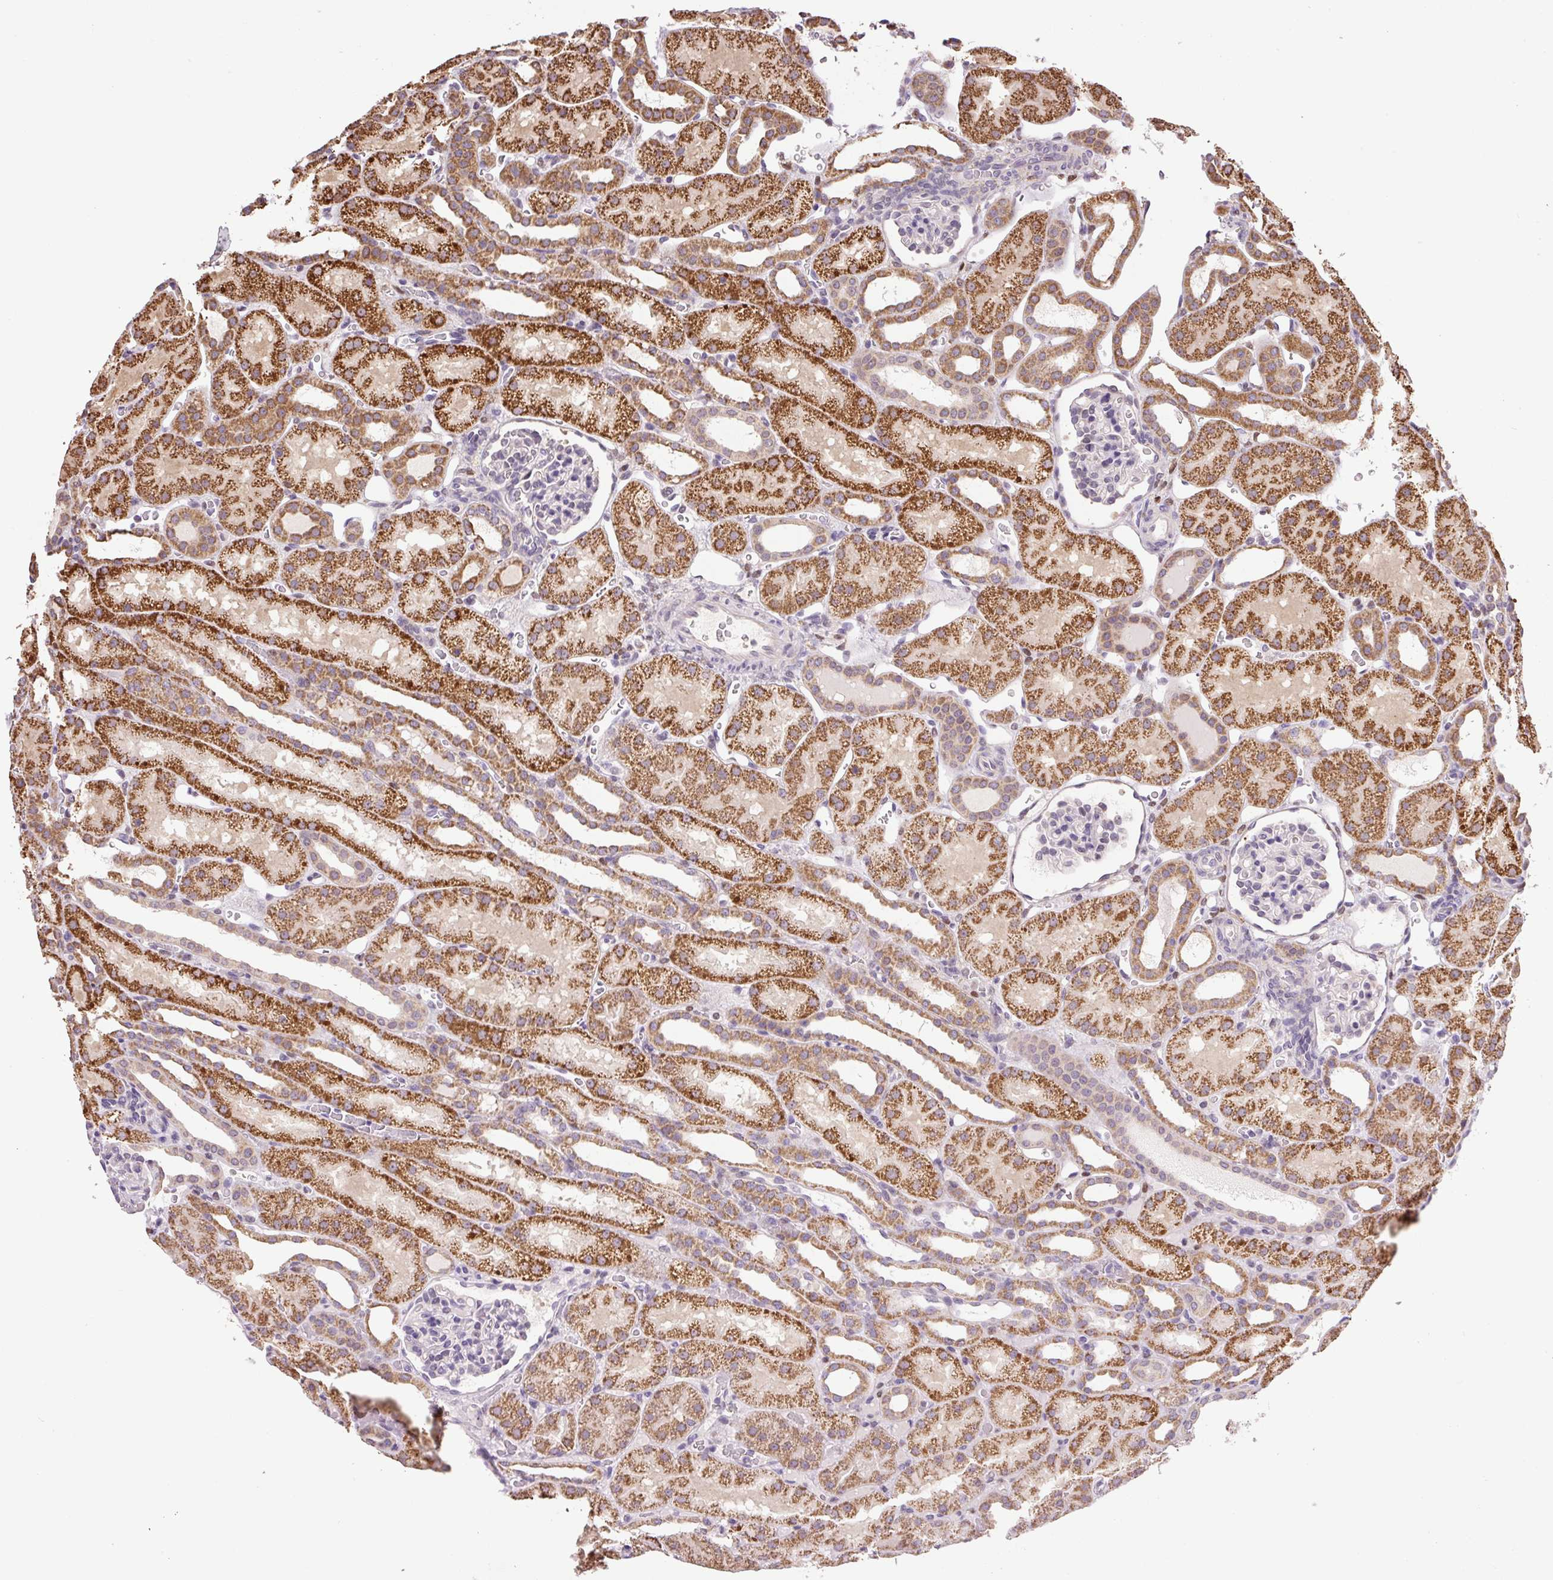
{"staining": {"intensity": "negative", "quantity": "none", "location": "none"}, "tissue": "kidney", "cell_type": "Cells in glomeruli", "image_type": "normal", "snomed": [{"axis": "morphology", "description": "Normal tissue, NOS"}, {"axis": "topography", "description": "Kidney"}], "caption": "Immunohistochemistry of benign human kidney exhibits no staining in cells in glomeruli. (Brightfield microscopy of DAB immunohistochemistry at high magnification).", "gene": "SGF29", "patient": {"sex": "male", "age": 2}}